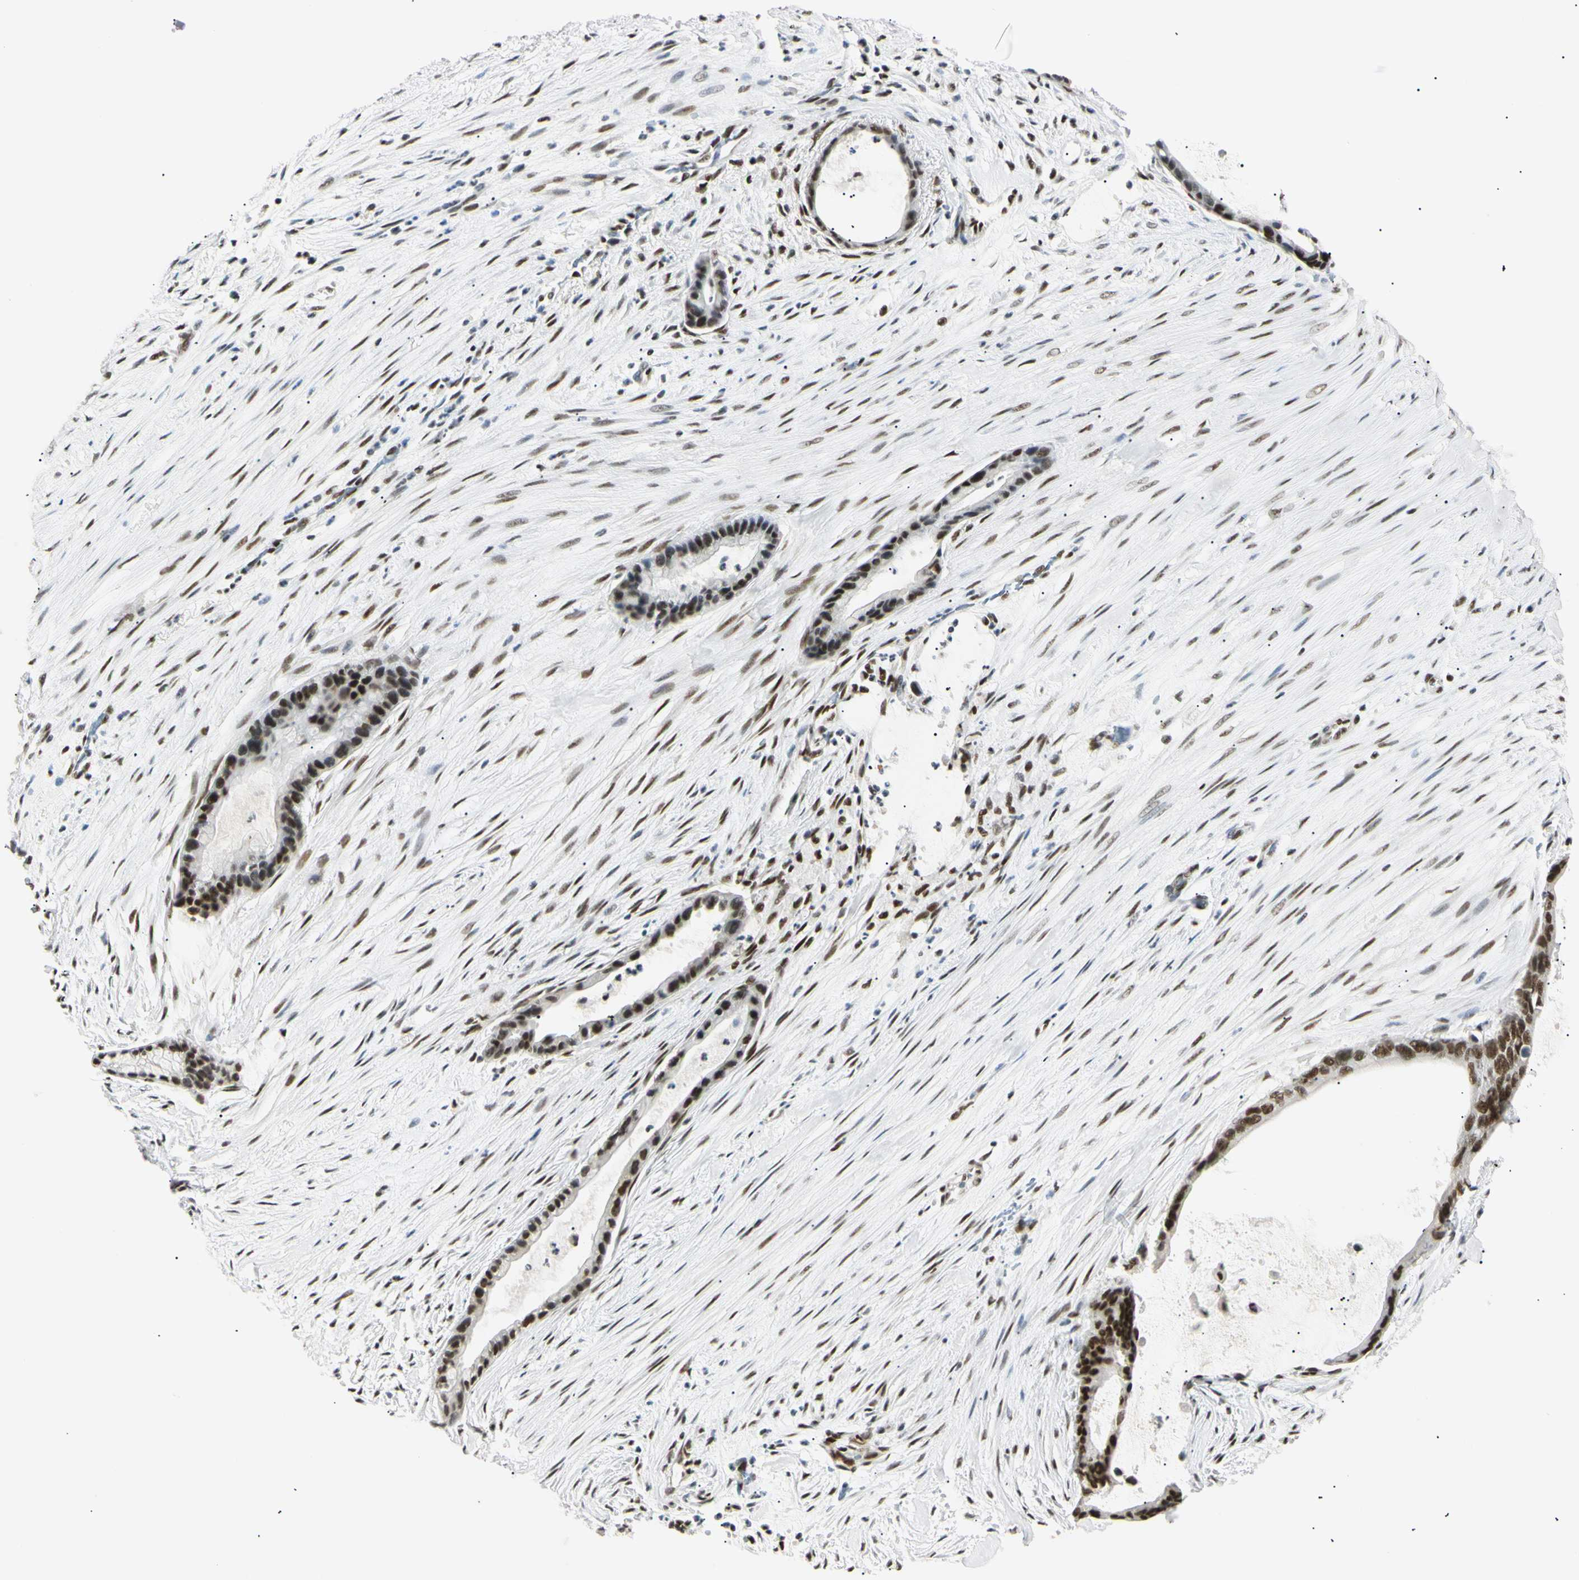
{"staining": {"intensity": "strong", "quantity": ">75%", "location": "nuclear"}, "tissue": "liver cancer", "cell_type": "Tumor cells", "image_type": "cancer", "snomed": [{"axis": "morphology", "description": "Cholangiocarcinoma"}, {"axis": "topography", "description": "Liver"}], "caption": "Protein staining displays strong nuclear staining in about >75% of tumor cells in liver cancer (cholangiocarcinoma). The staining is performed using DAB brown chromogen to label protein expression. The nuclei are counter-stained blue using hematoxylin.", "gene": "ZNF134", "patient": {"sex": "female", "age": 55}}